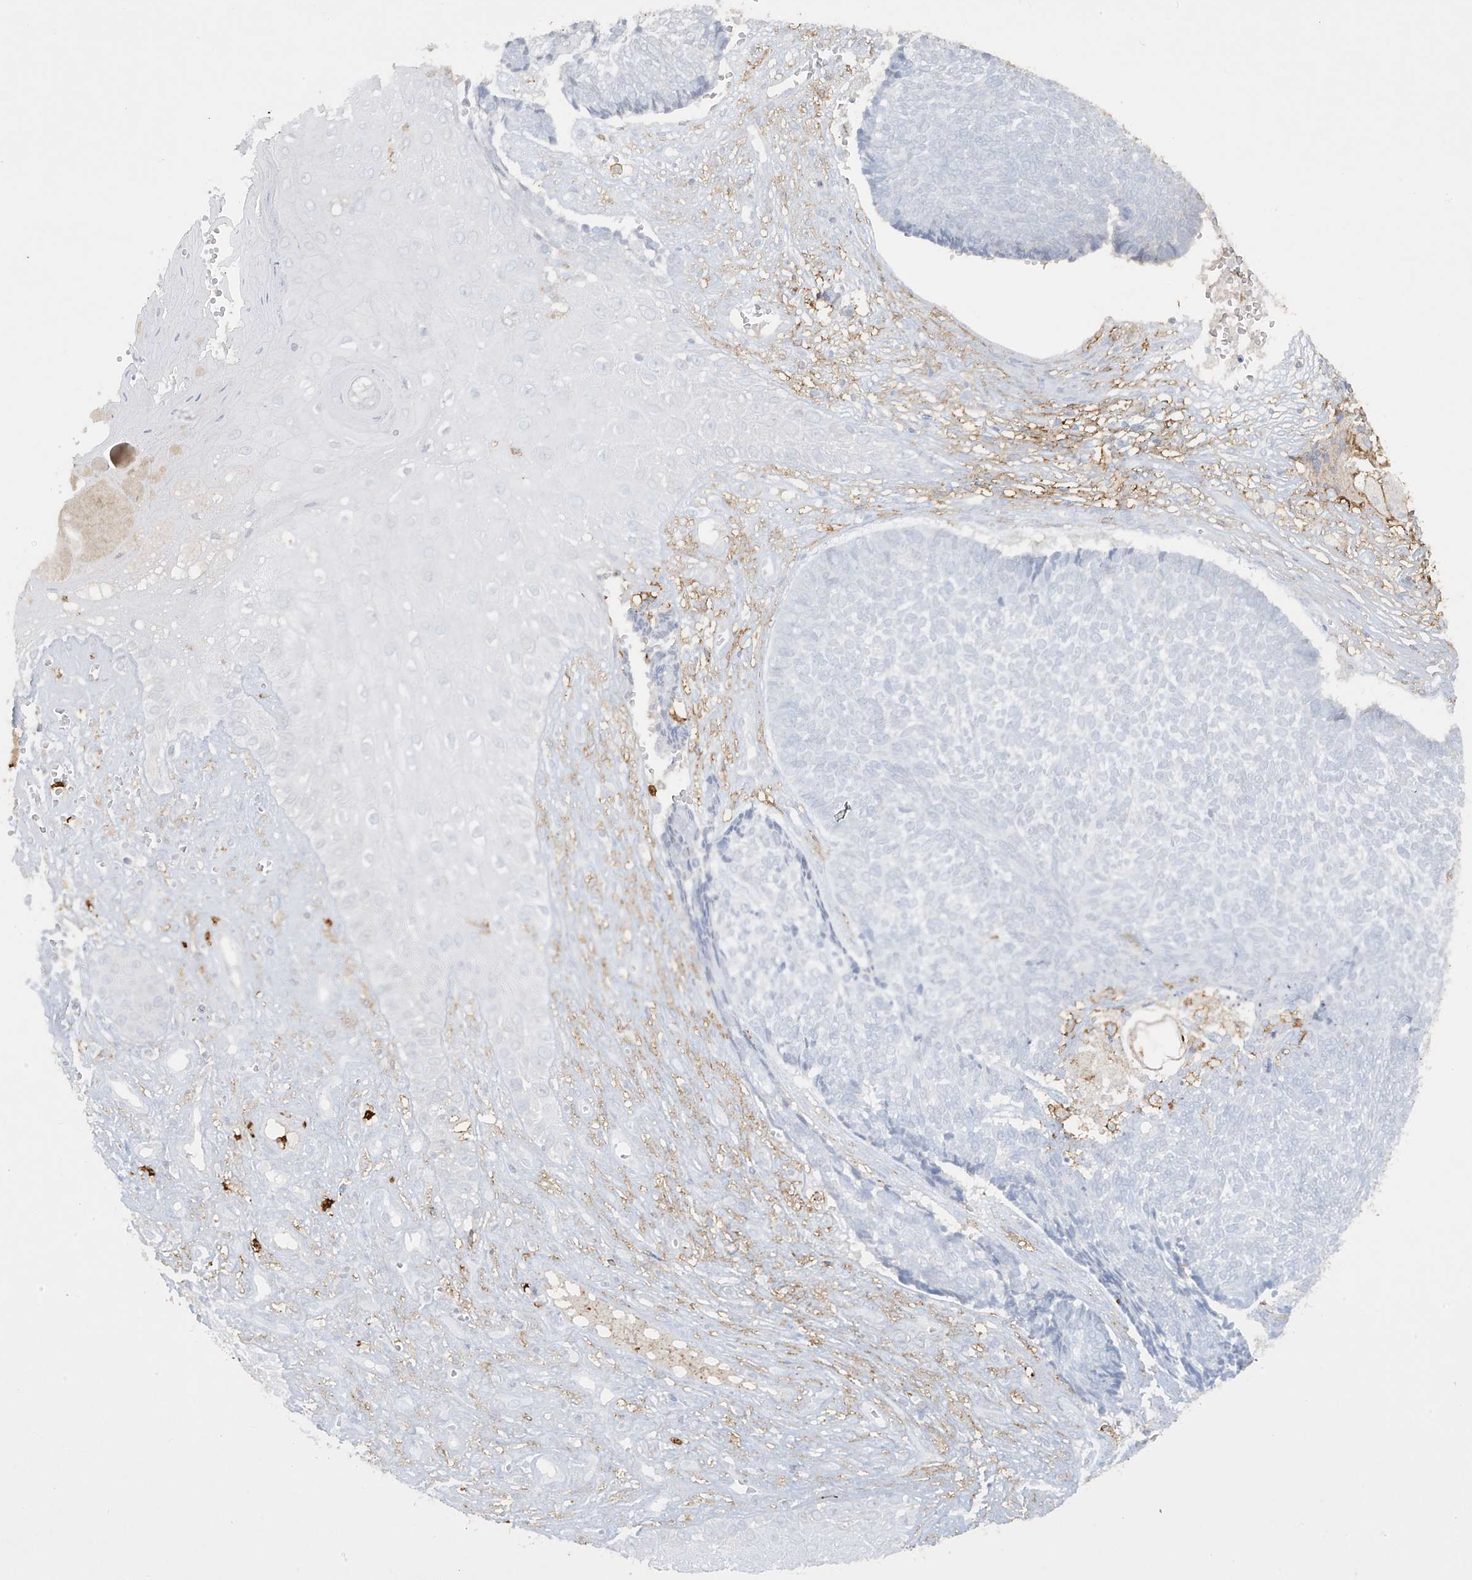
{"staining": {"intensity": "negative", "quantity": "none", "location": "none"}, "tissue": "skin cancer", "cell_type": "Tumor cells", "image_type": "cancer", "snomed": [{"axis": "morphology", "description": "Basal cell carcinoma"}, {"axis": "topography", "description": "Skin"}], "caption": "High power microscopy histopathology image of an immunohistochemistry image of skin basal cell carcinoma, revealing no significant staining in tumor cells.", "gene": "FCGR3A", "patient": {"sex": "male", "age": 84}}